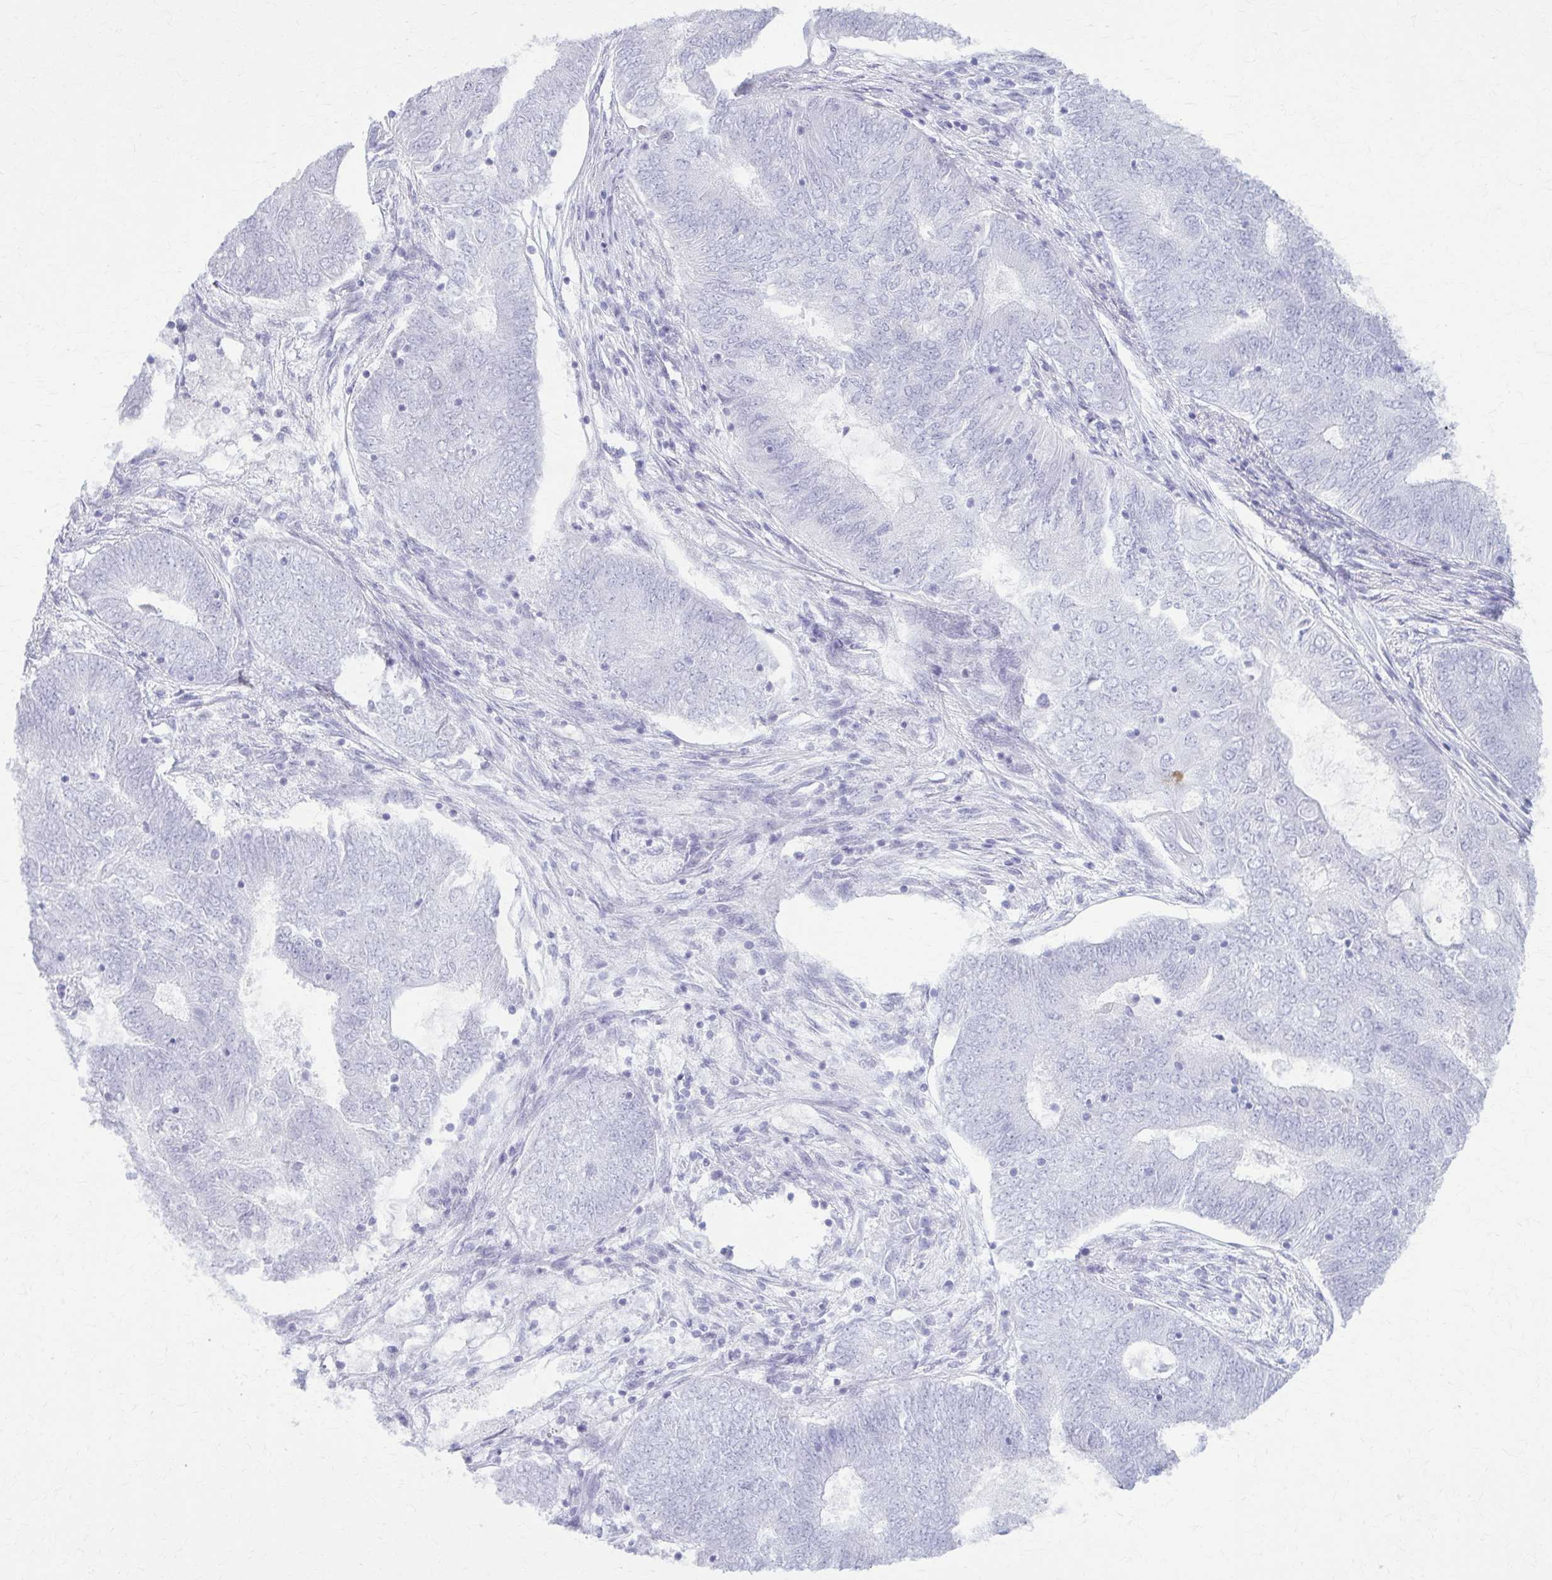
{"staining": {"intensity": "negative", "quantity": "none", "location": "none"}, "tissue": "endometrial cancer", "cell_type": "Tumor cells", "image_type": "cancer", "snomed": [{"axis": "morphology", "description": "Adenocarcinoma, NOS"}, {"axis": "topography", "description": "Endometrium"}], "caption": "Immunohistochemistry photomicrograph of neoplastic tissue: endometrial adenocarcinoma stained with DAB reveals no significant protein staining in tumor cells.", "gene": "KRT5", "patient": {"sex": "female", "age": 62}}